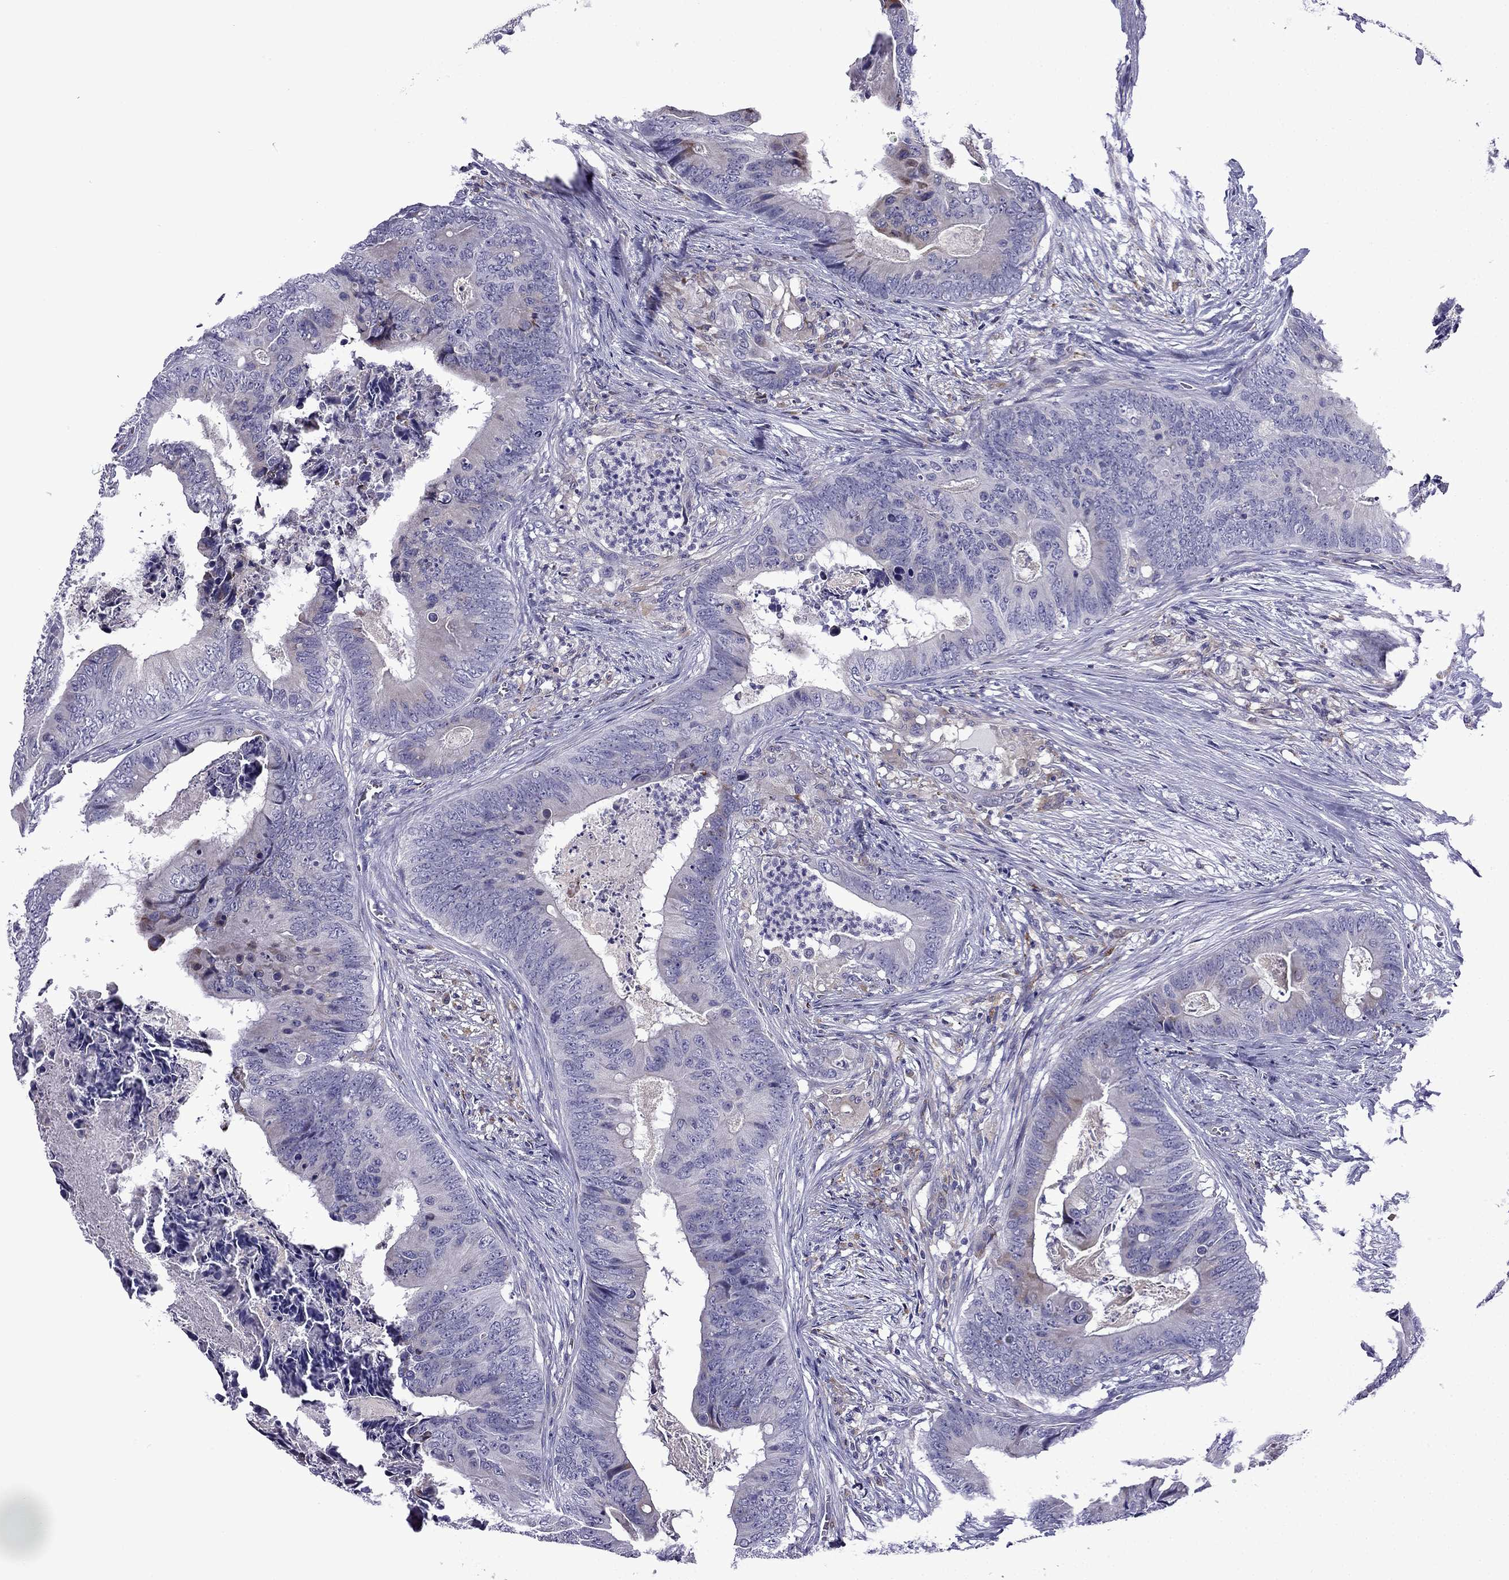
{"staining": {"intensity": "moderate", "quantity": "<25%", "location": "cytoplasmic/membranous"}, "tissue": "colorectal cancer", "cell_type": "Tumor cells", "image_type": "cancer", "snomed": [{"axis": "morphology", "description": "Adenocarcinoma, NOS"}, {"axis": "topography", "description": "Colon"}], "caption": "Protein staining by immunohistochemistry (IHC) demonstrates moderate cytoplasmic/membranous positivity in approximately <25% of tumor cells in adenocarcinoma (colorectal).", "gene": "TSSK4", "patient": {"sex": "male", "age": 84}}